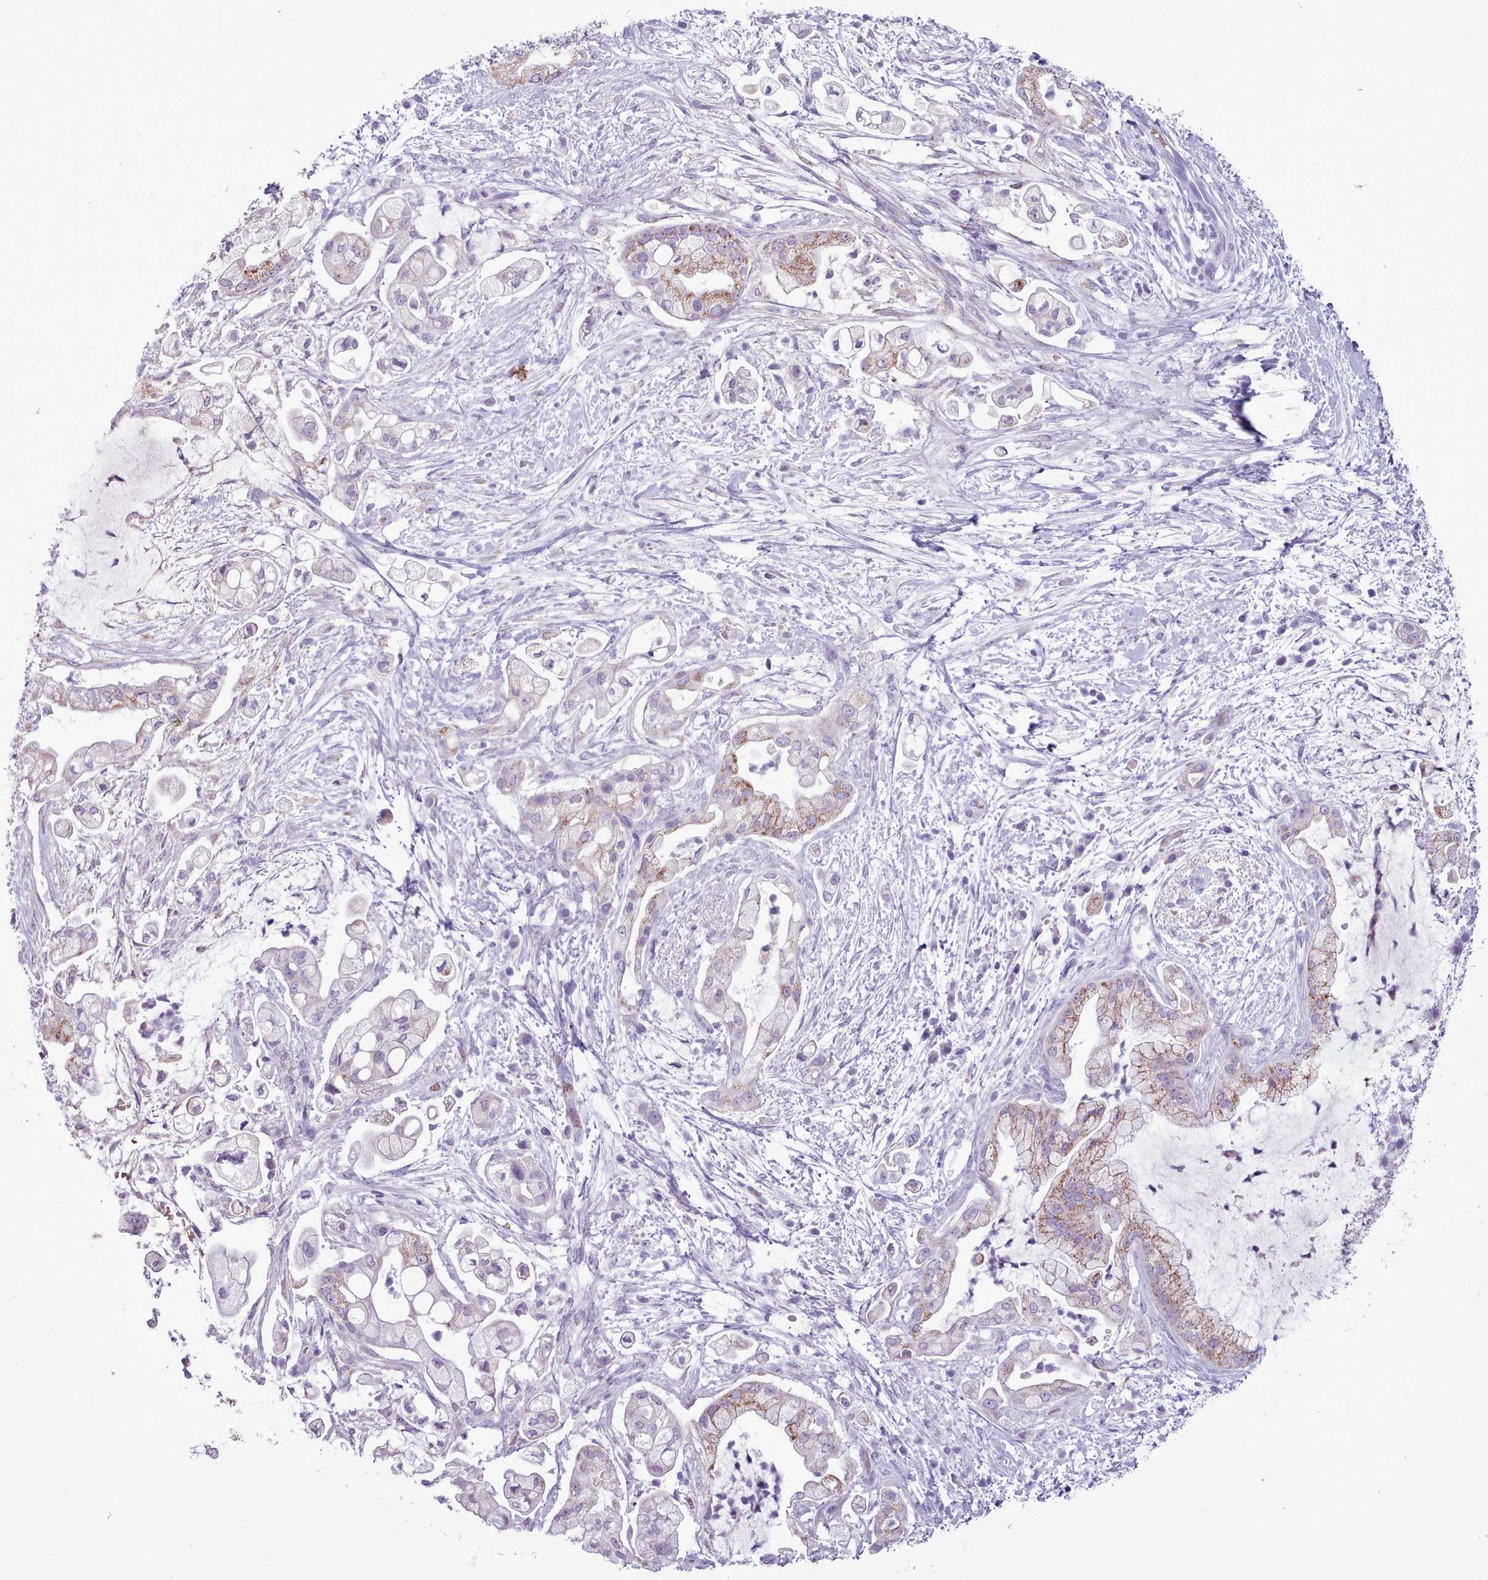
{"staining": {"intensity": "moderate", "quantity": "<25%", "location": "cytoplasmic/membranous"}, "tissue": "pancreatic cancer", "cell_type": "Tumor cells", "image_type": "cancer", "snomed": [{"axis": "morphology", "description": "Adenocarcinoma, NOS"}, {"axis": "topography", "description": "Pancreas"}], "caption": "Adenocarcinoma (pancreatic) stained with a brown dye reveals moderate cytoplasmic/membranous positive expression in about <25% of tumor cells.", "gene": "AK4", "patient": {"sex": "female", "age": 69}}